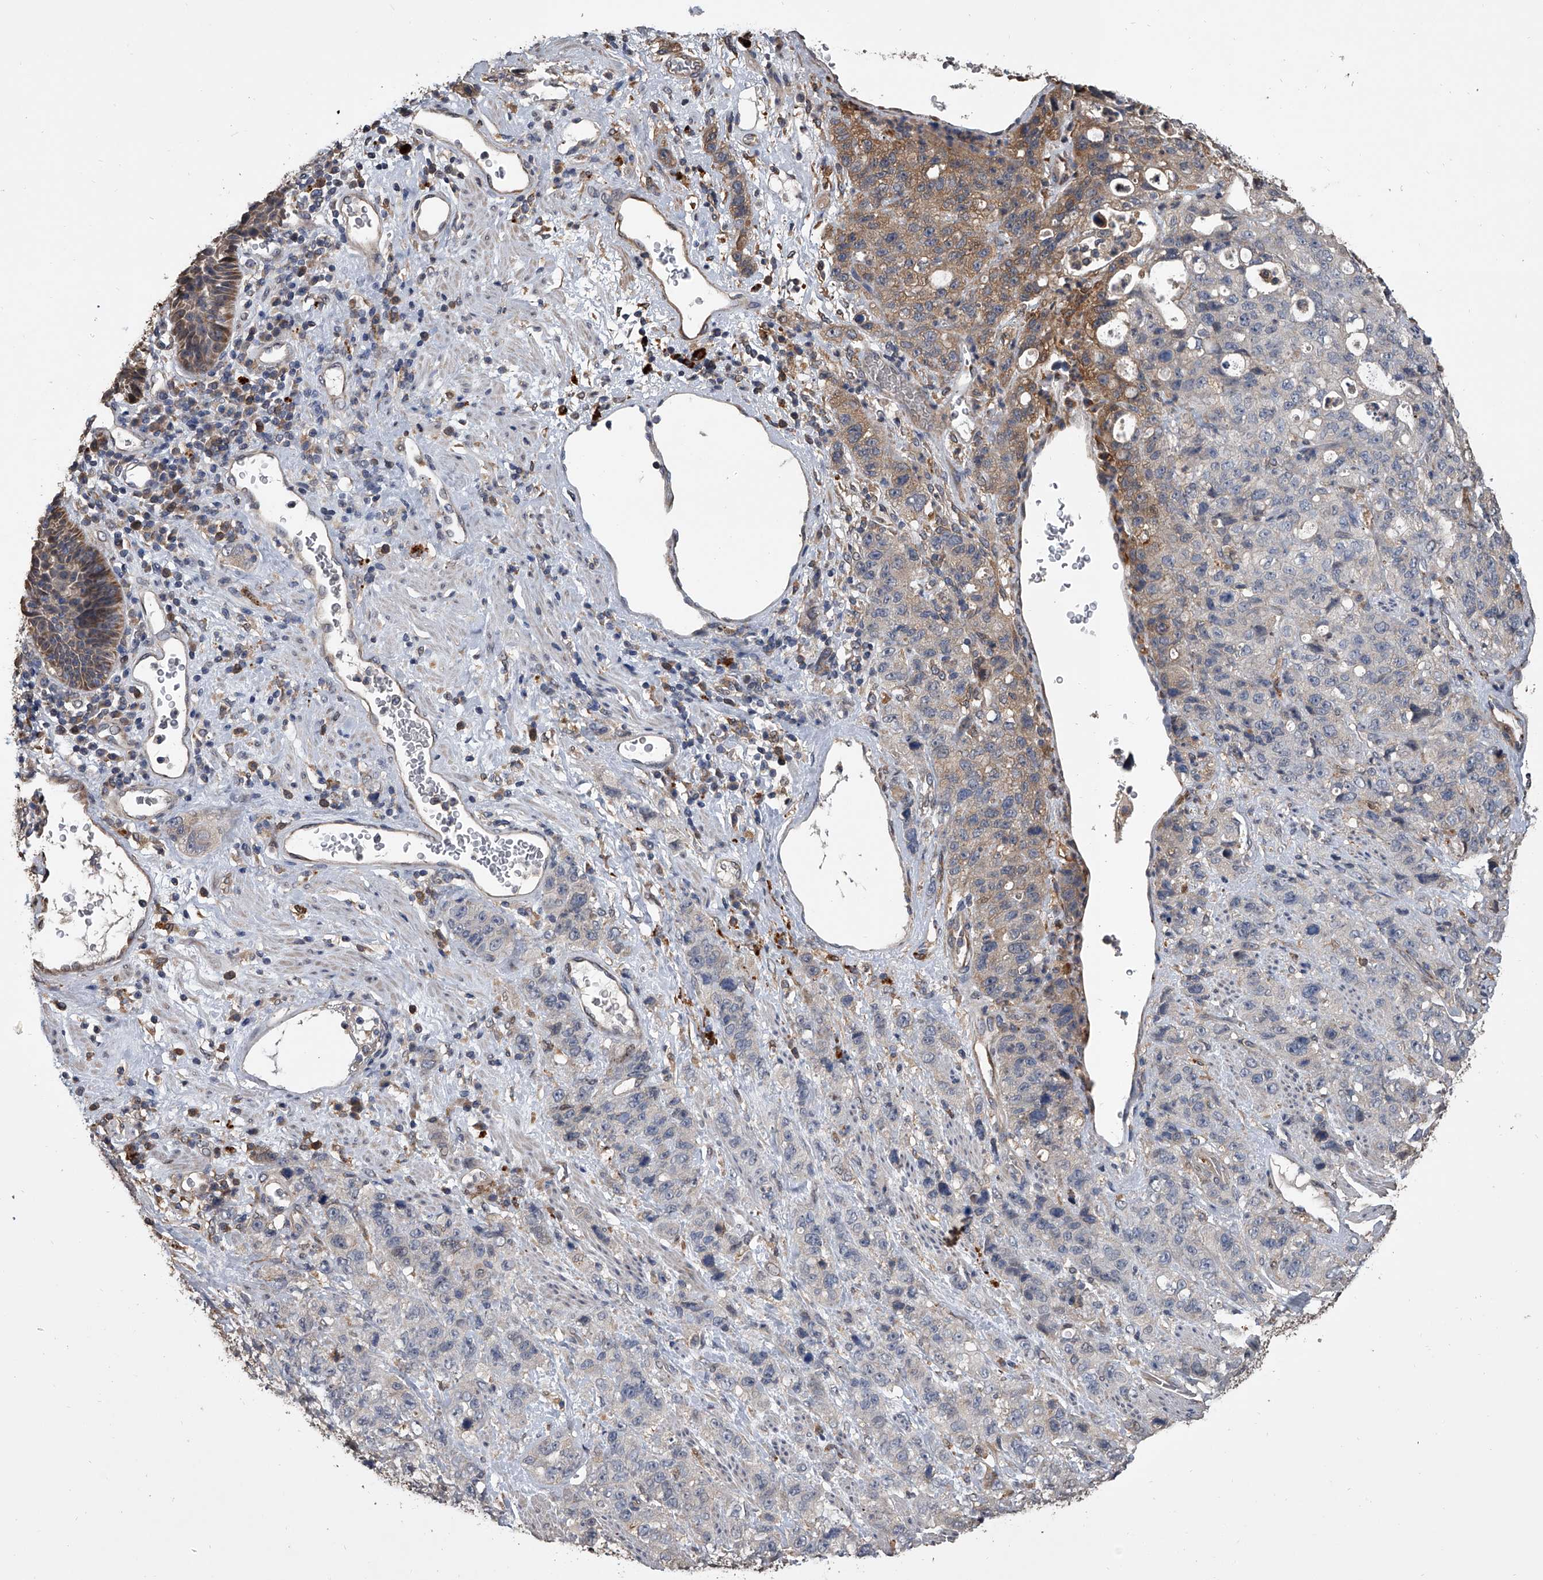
{"staining": {"intensity": "moderate", "quantity": "<25%", "location": "cytoplasmic/membranous"}, "tissue": "stomach cancer", "cell_type": "Tumor cells", "image_type": "cancer", "snomed": [{"axis": "morphology", "description": "Adenocarcinoma, NOS"}, {"axis": "topography", "description": "Stomach"}], "caption": "Tumor cells exhibit low levels of moderate cytoplasmic/membranous positivity in approximately <25% of cells in stomach cancer. The protein of interest is shown in brown color, while the nuclei are stained blue.", "gene": "DOCK9", "patient": {"sex": "male", "age": 48}}